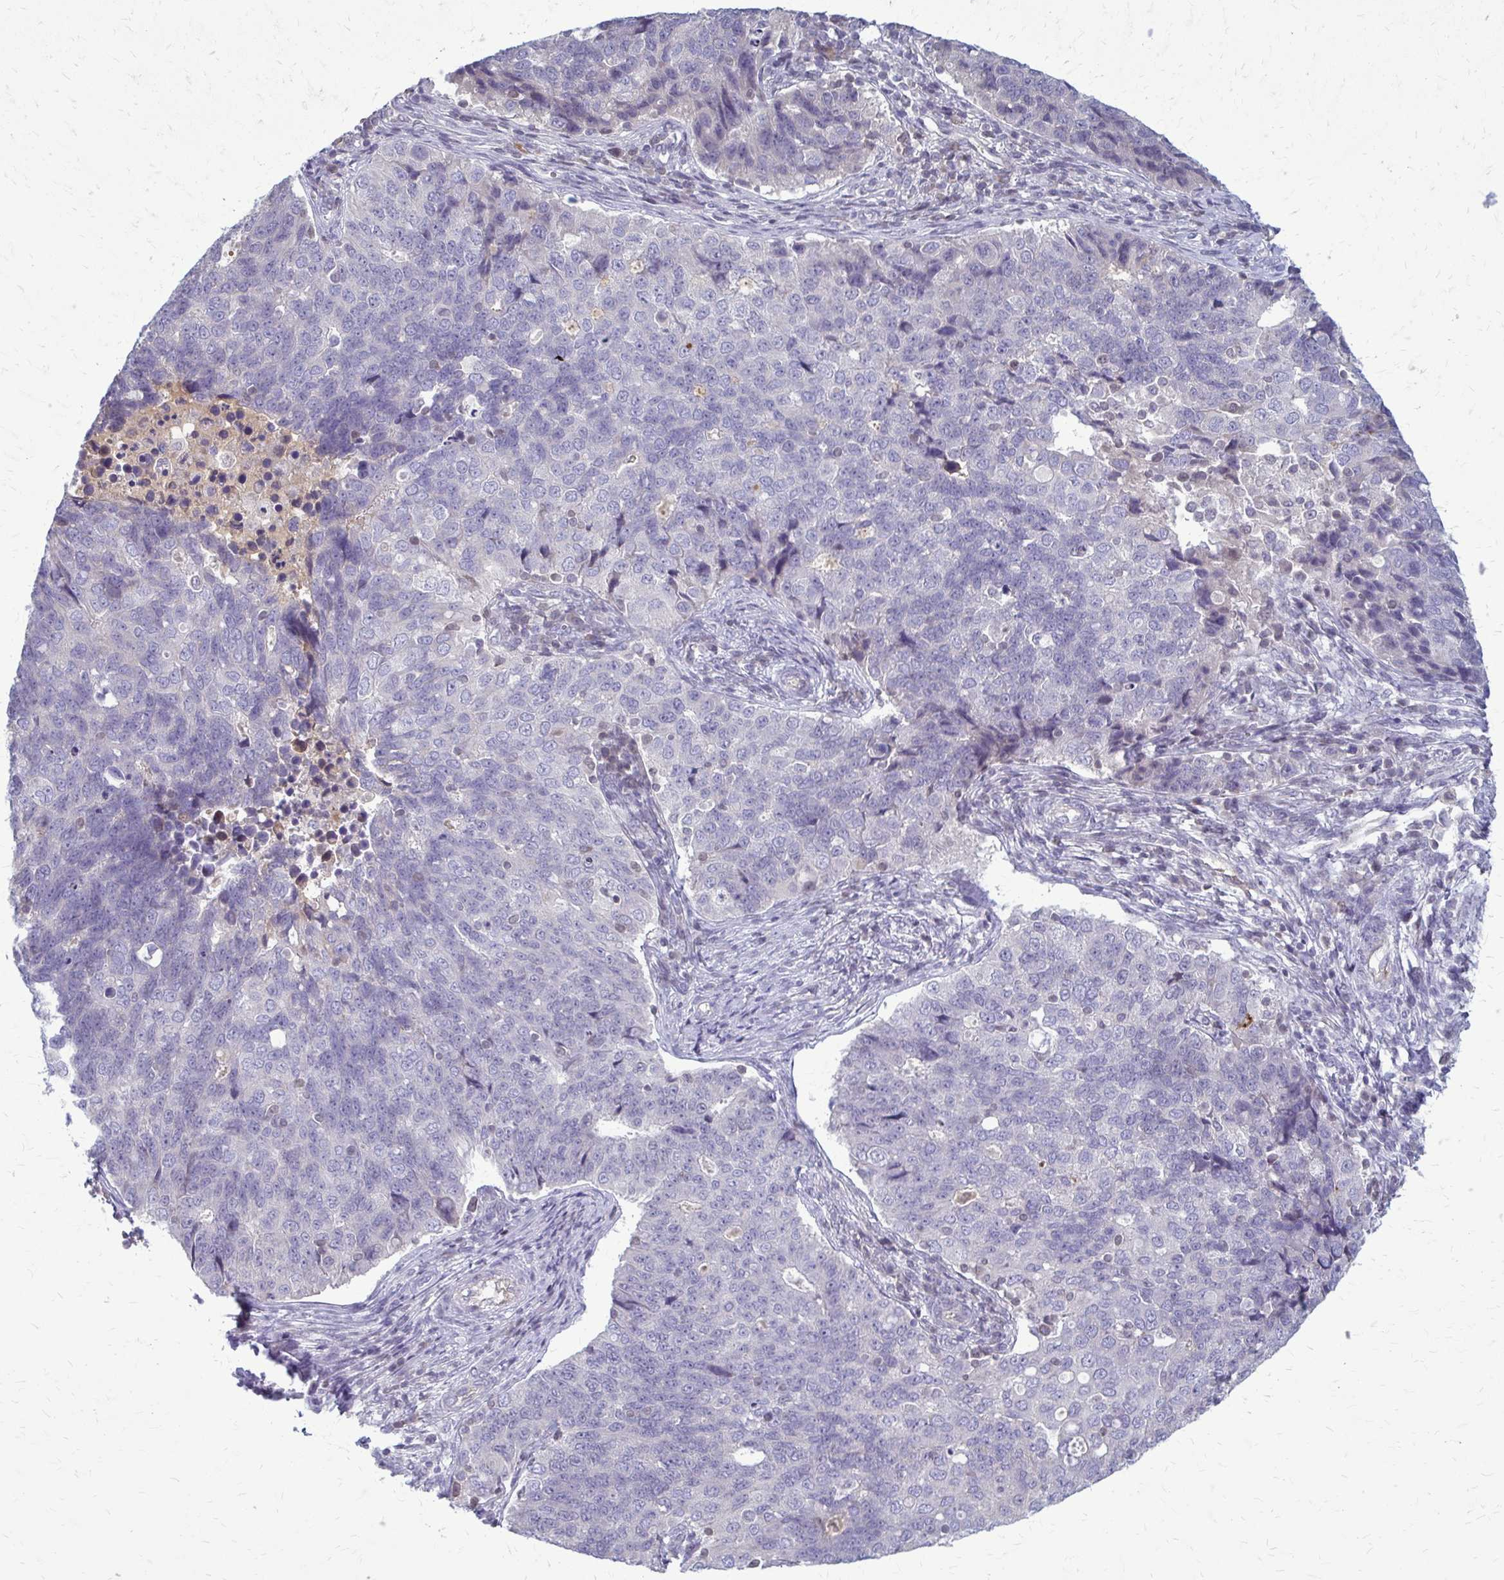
{"staining": {"intensity": "negative", "quantity": "none", "location": "none"}, "tissue": "endometrial cancer", "cell_type": "Tumor cells", "image_type": "cancer", "snomed": [{"axis": "morphology", "description": "Adenocarcinoma, NOS"}, {"axis": "topography", "description": "Endometrium"}], "caption": "High magnification brightfield microscopy of endometrial adenocarcinoma stained with DAB (3,3'-diaminobenzidine) (brown) and counterstained with hematoxylin (blue): tumor cells show no significant positivity.", "gene": "MCRIP2", "patient": {"sex": "female", "age": 43}}